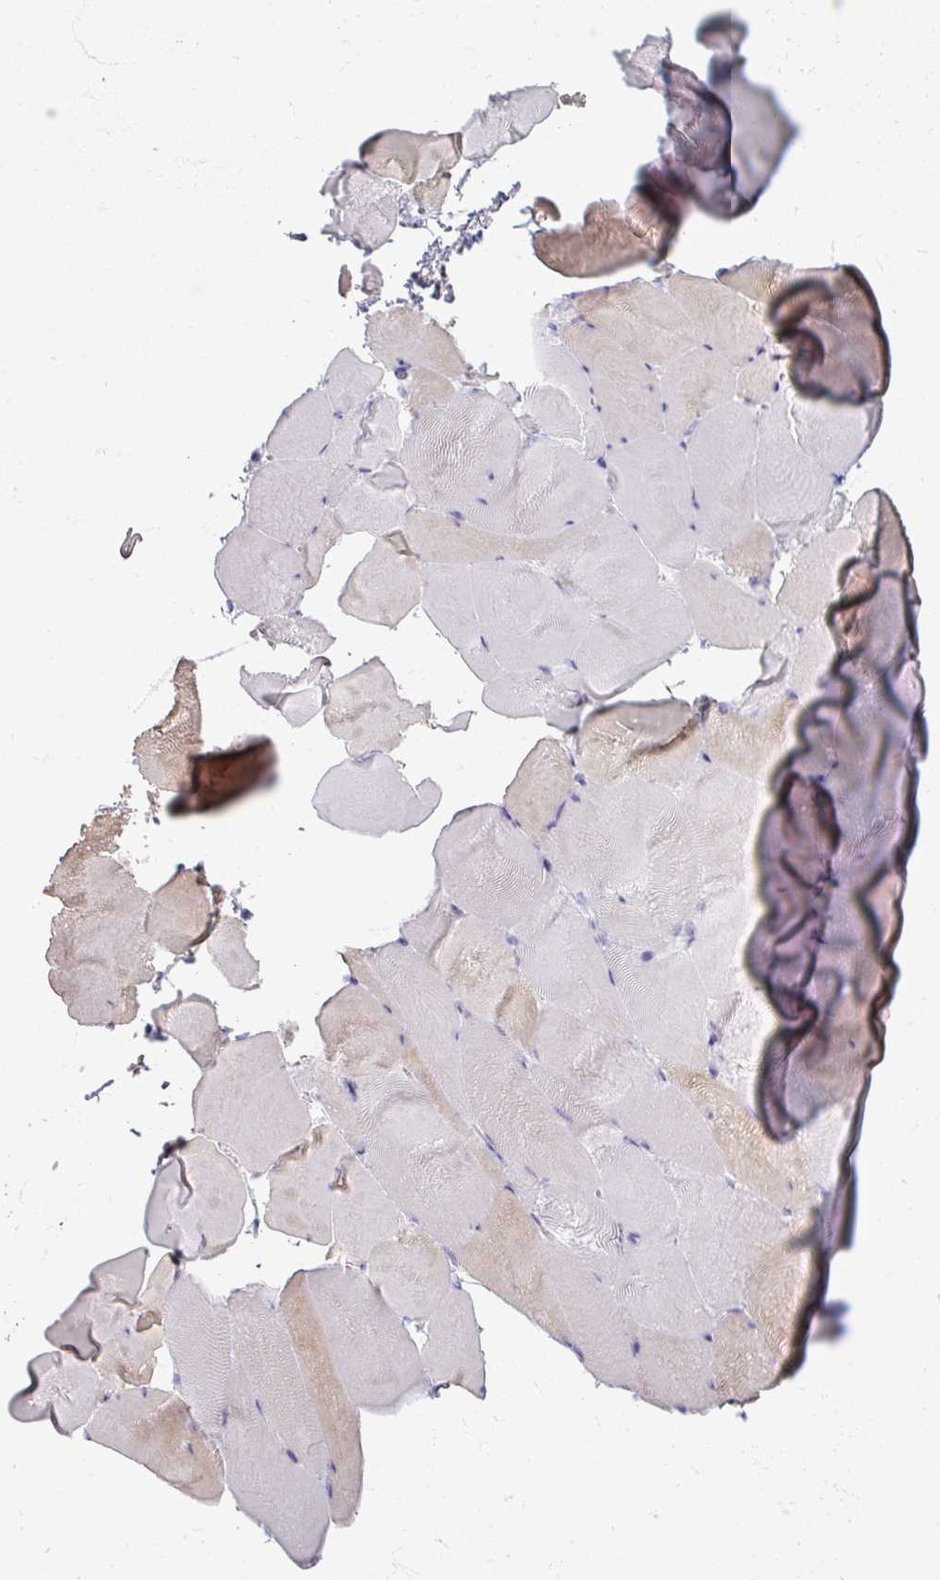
{"staining": {"intensity": "moderate", "quantity": "<25%", "location": "cytoplasmic/membranous"}, "tissue": "skeletal muscle", "cell_type": "Myocytes", "image_type": "normal", "snomed": [{"axis": "morphology", "description": "Normal tissue, NOS"}, {"axis": "topography", "description": "Skeletal muscle"}], "caption": "Brown immunohistochemical staining in normal skeletal muscle reveals moderate cytoplasmic/membranous positivity in about <25% of myocytes.", "gene": "ZNF878", "patient": {"sex": "female", "age": 64}}